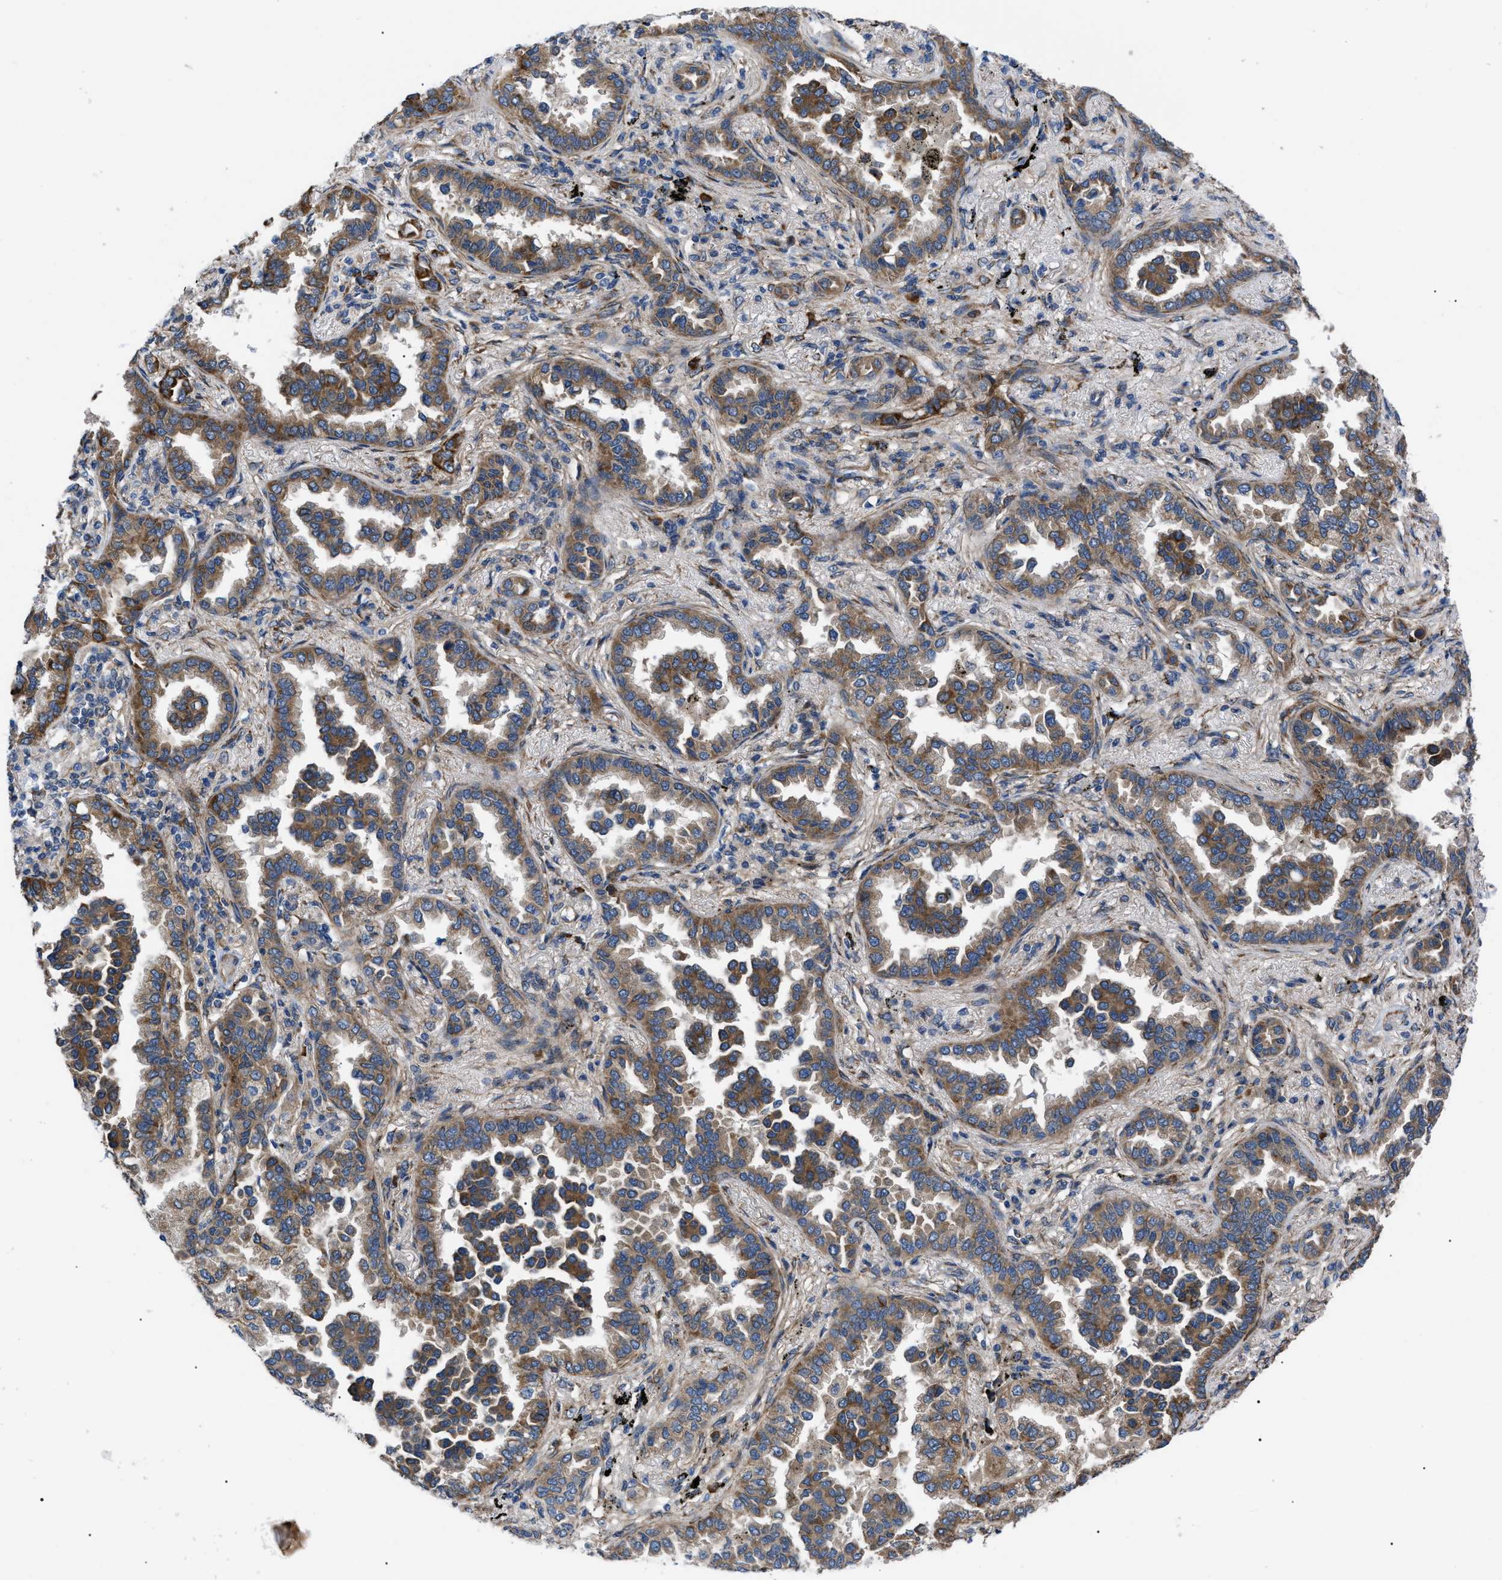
{"staining": {"intensity": "moderate", "quantity": ">75%", "location": "cytoplasmic/membranous"}, "tissue": "lung cancer", "cell_type": "Tumor cells", "image_type": "cancer", "snomed": [{"axis": "morphology", "description": "Normal tissue, NOS"}, {"axis": "morphology", "description": "Adenocarcinoma, NOS"}, {"axis": "topography", "description": "Lung"}], "caption": "A photomicrograph showing moderate cytoplasmic/membranous expression in about >75% of tumor cells in adenocarcinoma (lung), as visualized by brown immunohistochemical staining.", "gene": "MYO10", "patient": {"sex": "male", "age": 59}}